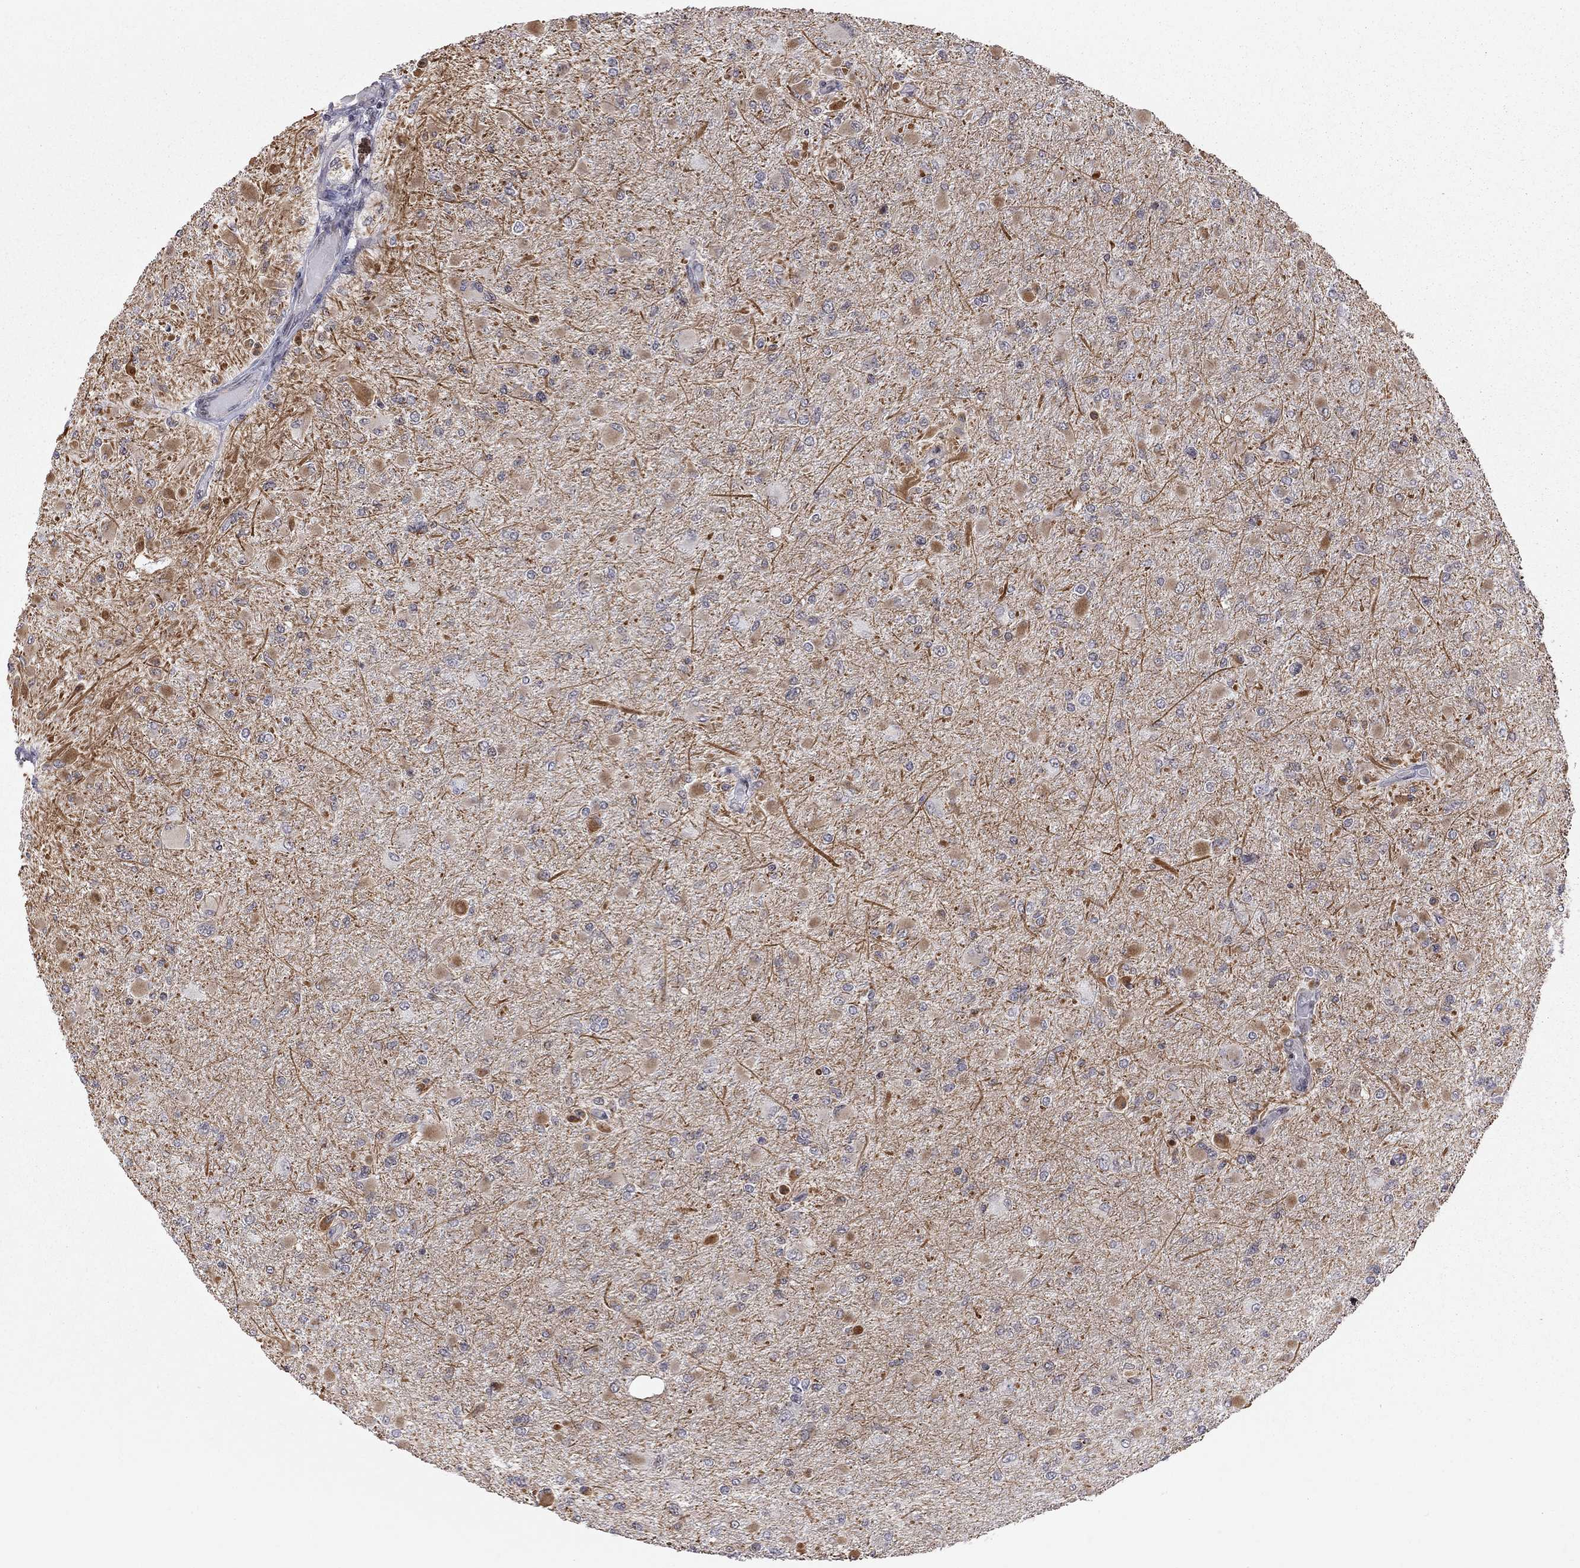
{"staining": {"intensity": "negative", "quantity": "none", "location": "none"}, "tissue": "glioma", "cell_type": "Tumor cells", "image_type": "cancer", "snomed": [{"axis": "morphology", "description": "Glioma, malignant, High grade"}, {"axis": "topography", "description": "Cerebral cortex"}], "caption": "Tumor cells are negative for protein expression in human malignant glioma (high-grade).", "gene": "MTNR1B", "patient": {"sex": "female", "age": 36}}